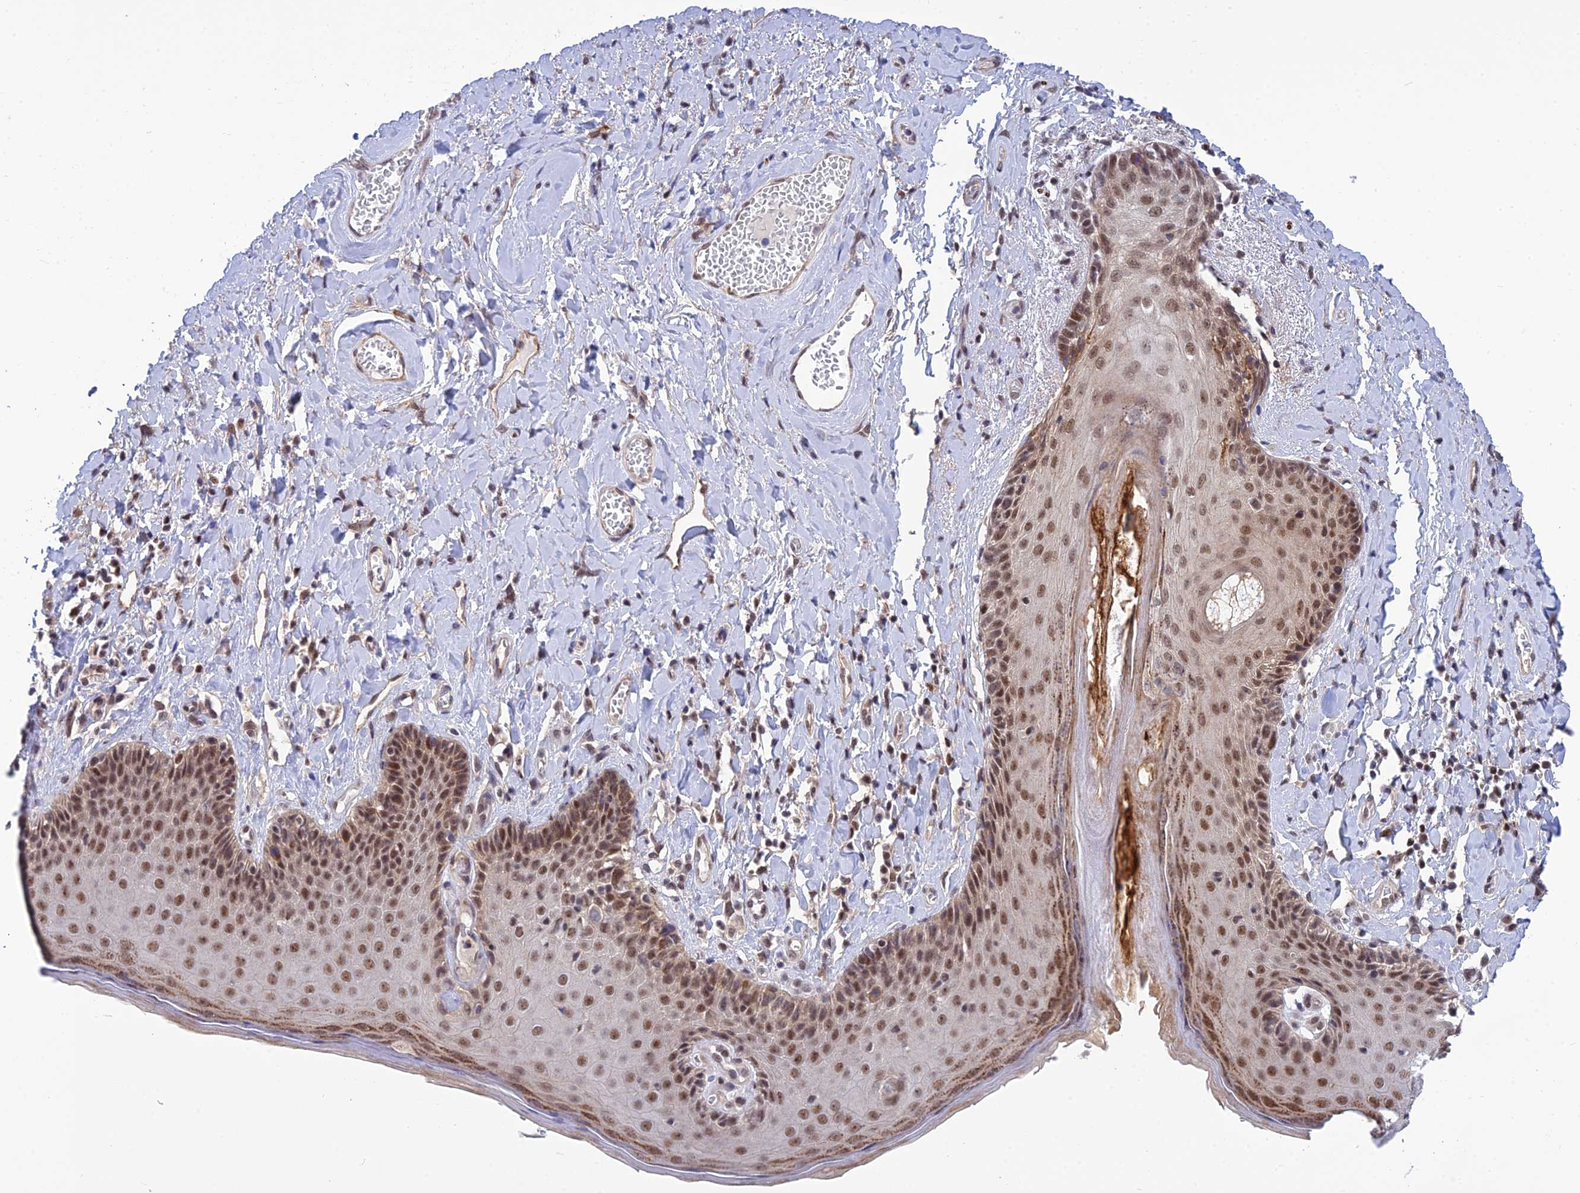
{"staining": {"intensity": "moderate", "quantity": ">75%", "location": "nuclear"}, "tissue": "skin", "cell_type": "Epidermal cells", "image_type": "normal", "snomed": [{"axis": "morphology", "description": "Normal tissue, NOS"}, {"axis": "topography", "description": "Anal"}], "caption": "Unremarkable skin demonstrates moderate nuclear positivity in about >75% of epidermal cells, visualized by immunohistochemistry.", "gene": "TCEA1", "patient": {"sex": "male", "age": 69}}